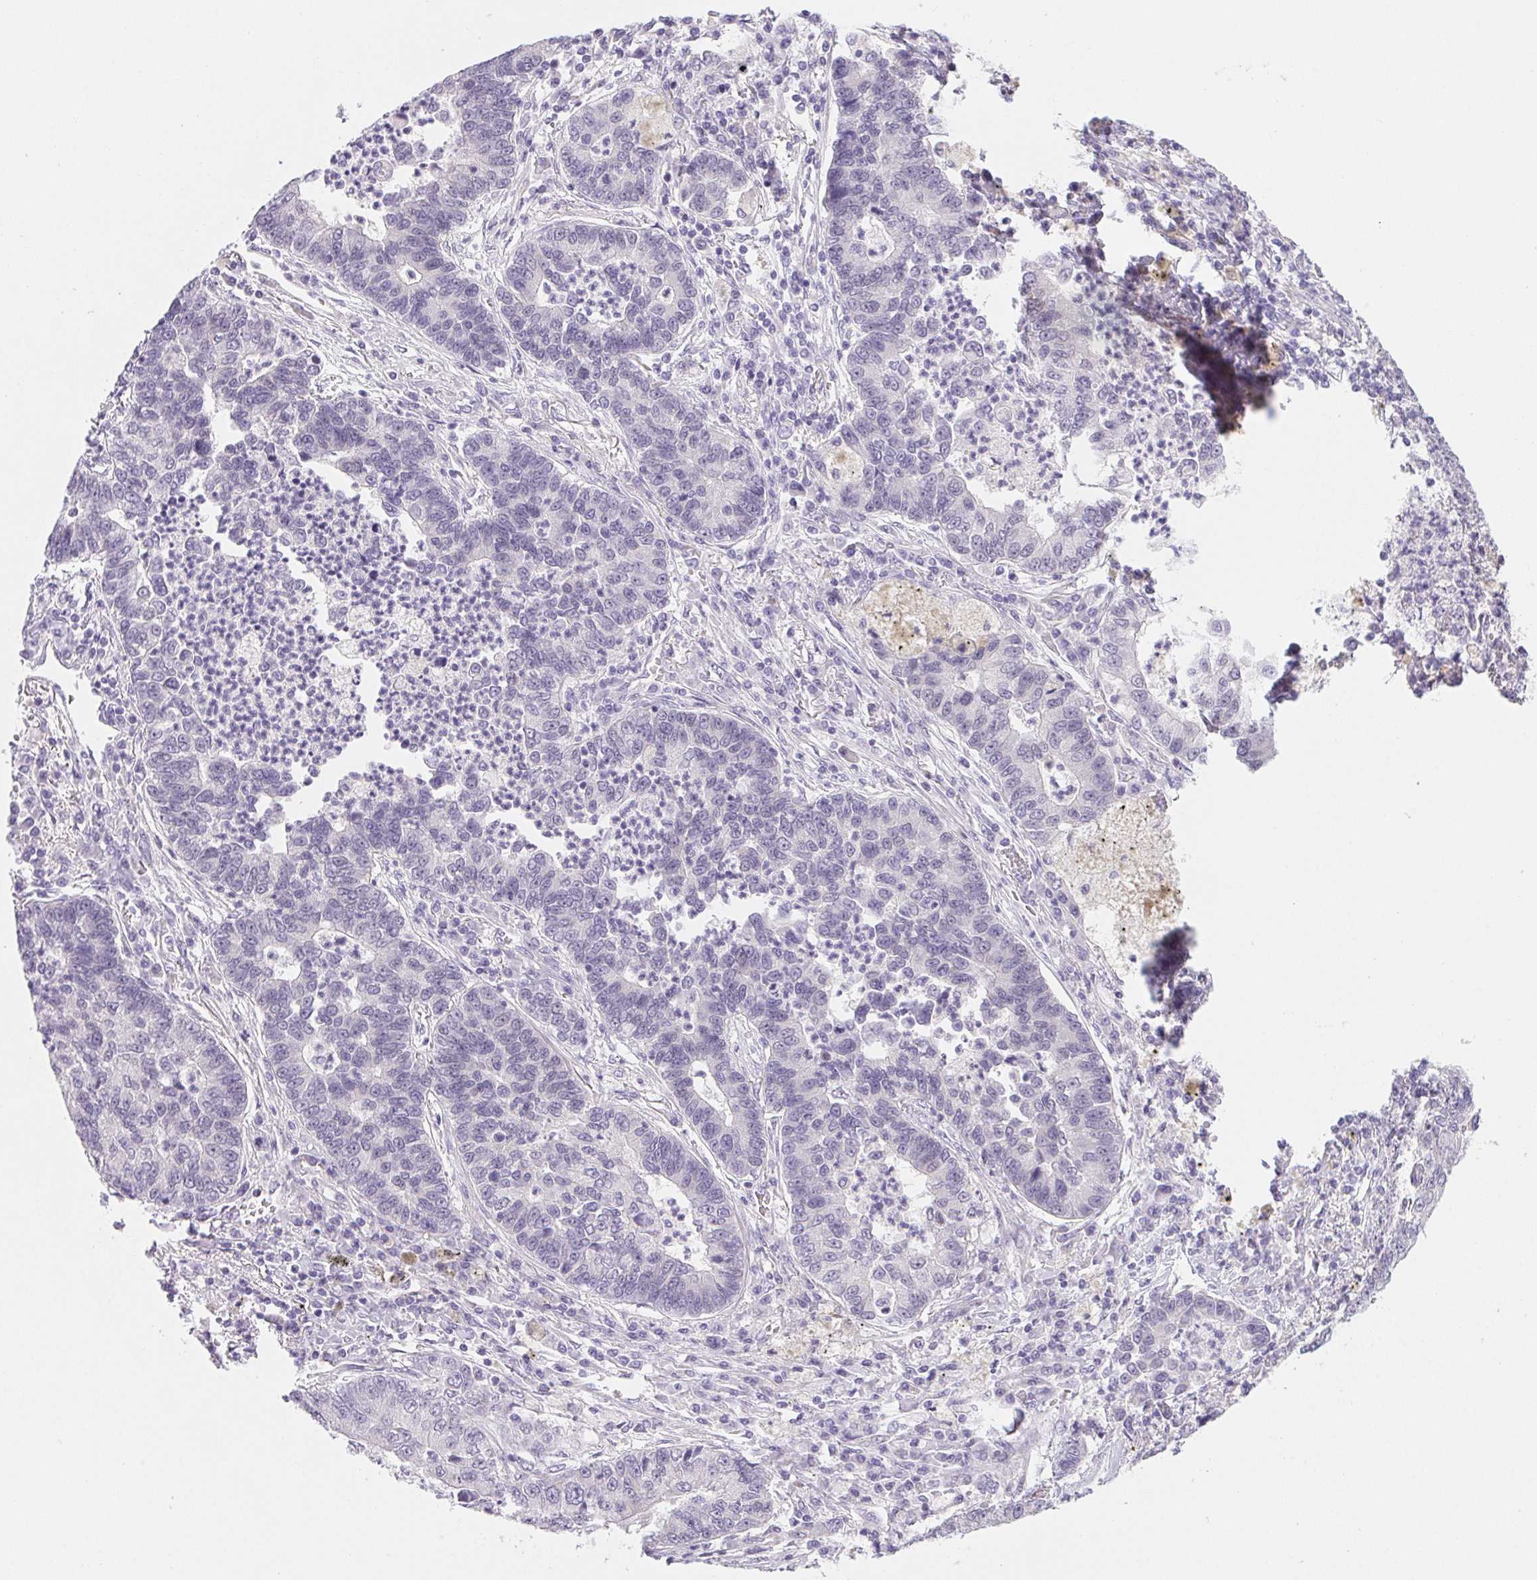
{"staining": {"intensity": "negative", "quantity": "none", "location": "none"}, "tissue": "lung cancer", "cell_type": "Tumor cells", "image_type": "cancer", "snomed": [{"axis": "morphology", "description": "Adenocarcinoma, NOS"}, {"axis": "topography", "description": "Lung"}], "caption": "IHC image of human lung adenocarcinoma stained for a protein (brown), which displays no staining in tumor cells. The staining is performed using DAB brown chromogen with nuclei counter-stained in using hematoxylin.", "gene": "CTNND2", "patient": {"sex": "female", "age": 57}}